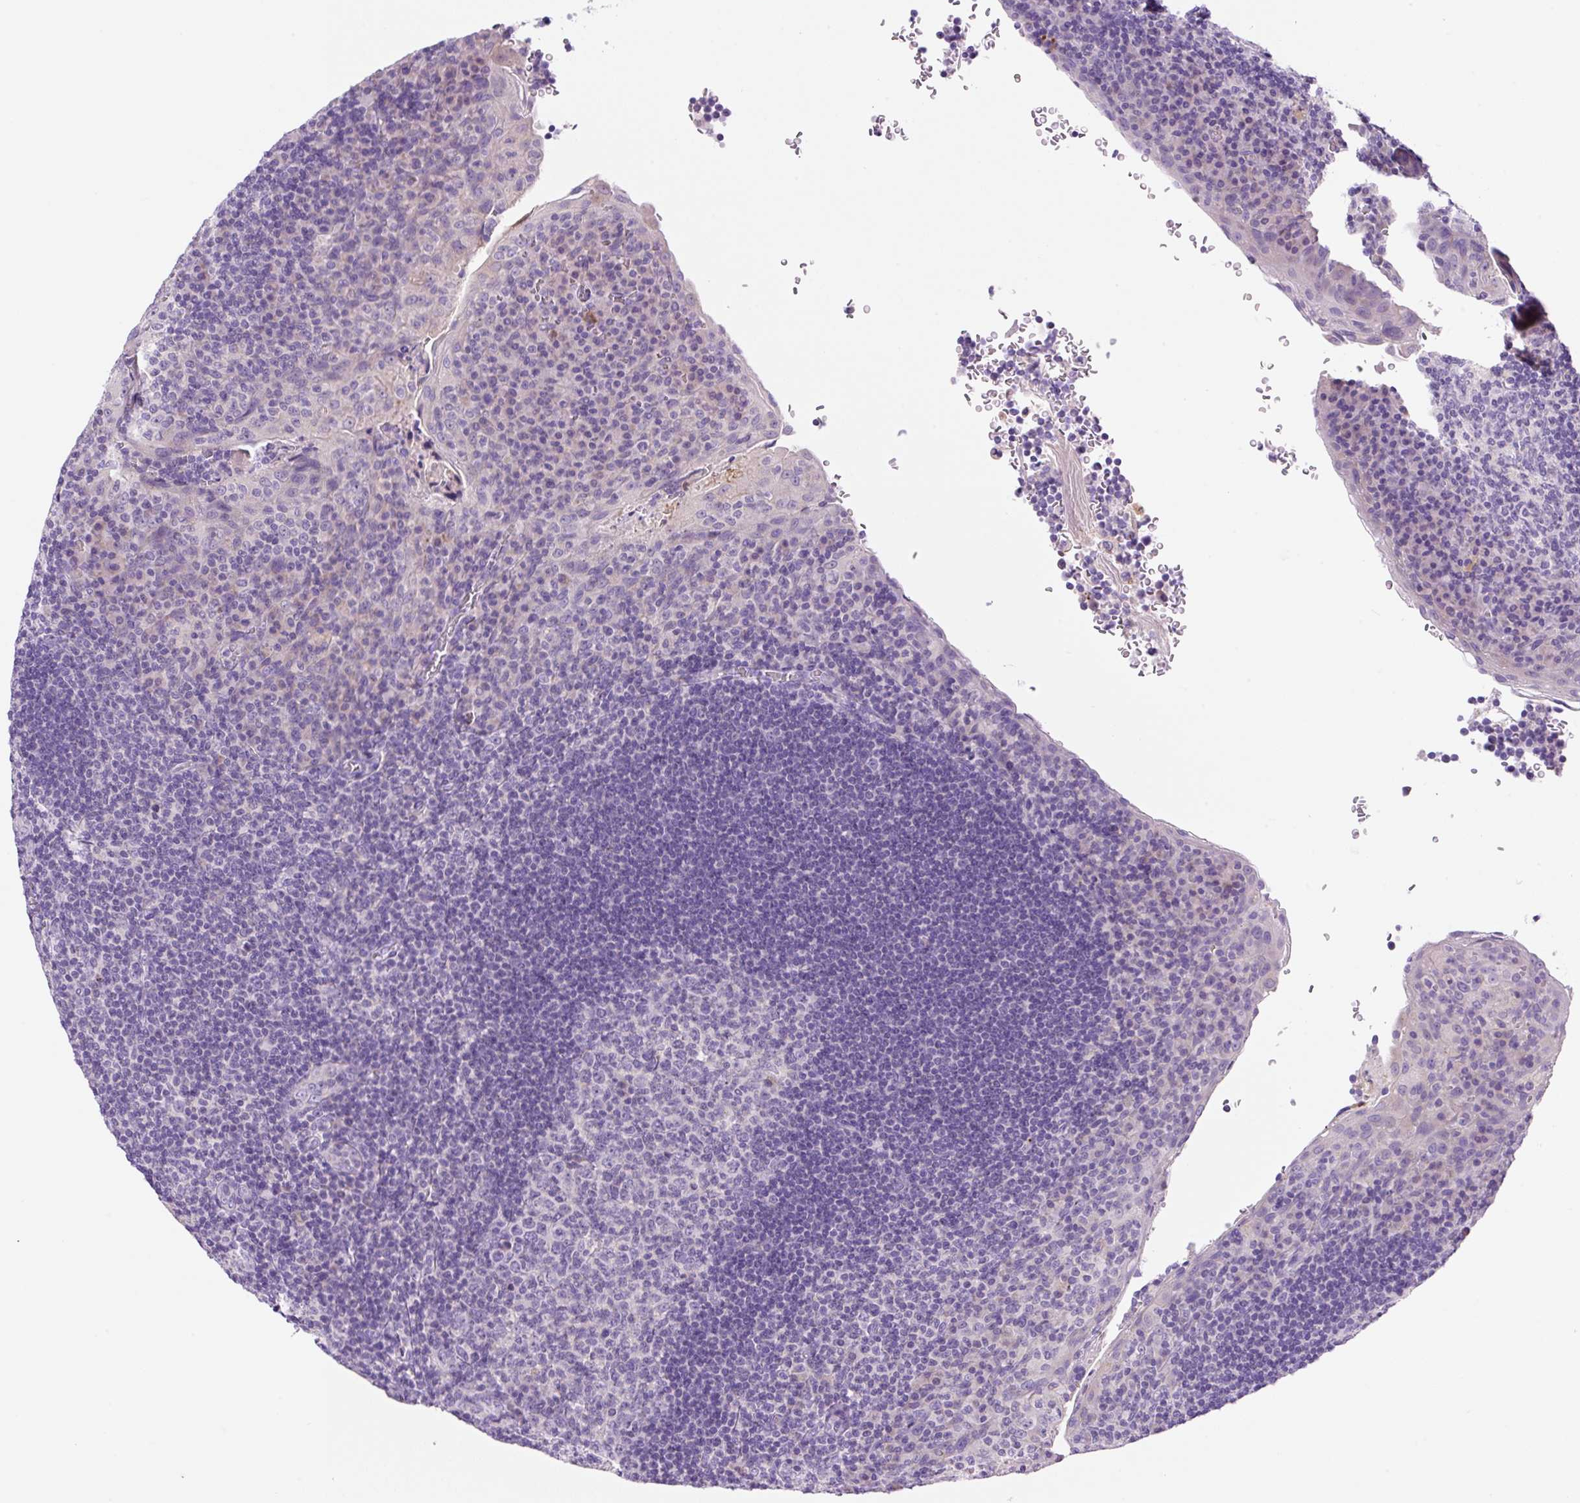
{"staining": {"intensity": "negative", "quantity": "none", "location": "none"}, "tissue": "tonsil", "cell_type": "Germinal center cells", "image_type": "normal", "snomed": [{"axis": "morphology", "description": "Normal tissue, NOS"}, {"axis": "topography", "description": "Tonsil"}], "caption": "IHC histopathology image of benign human tonsil stained for a protein (brown), which reveals no staining in germinal center cells. (DAB immunohistochemistry with hematoxylin counter stain).", "gene": "NDST3", "patient": {"sex": "male", "age": 17}}